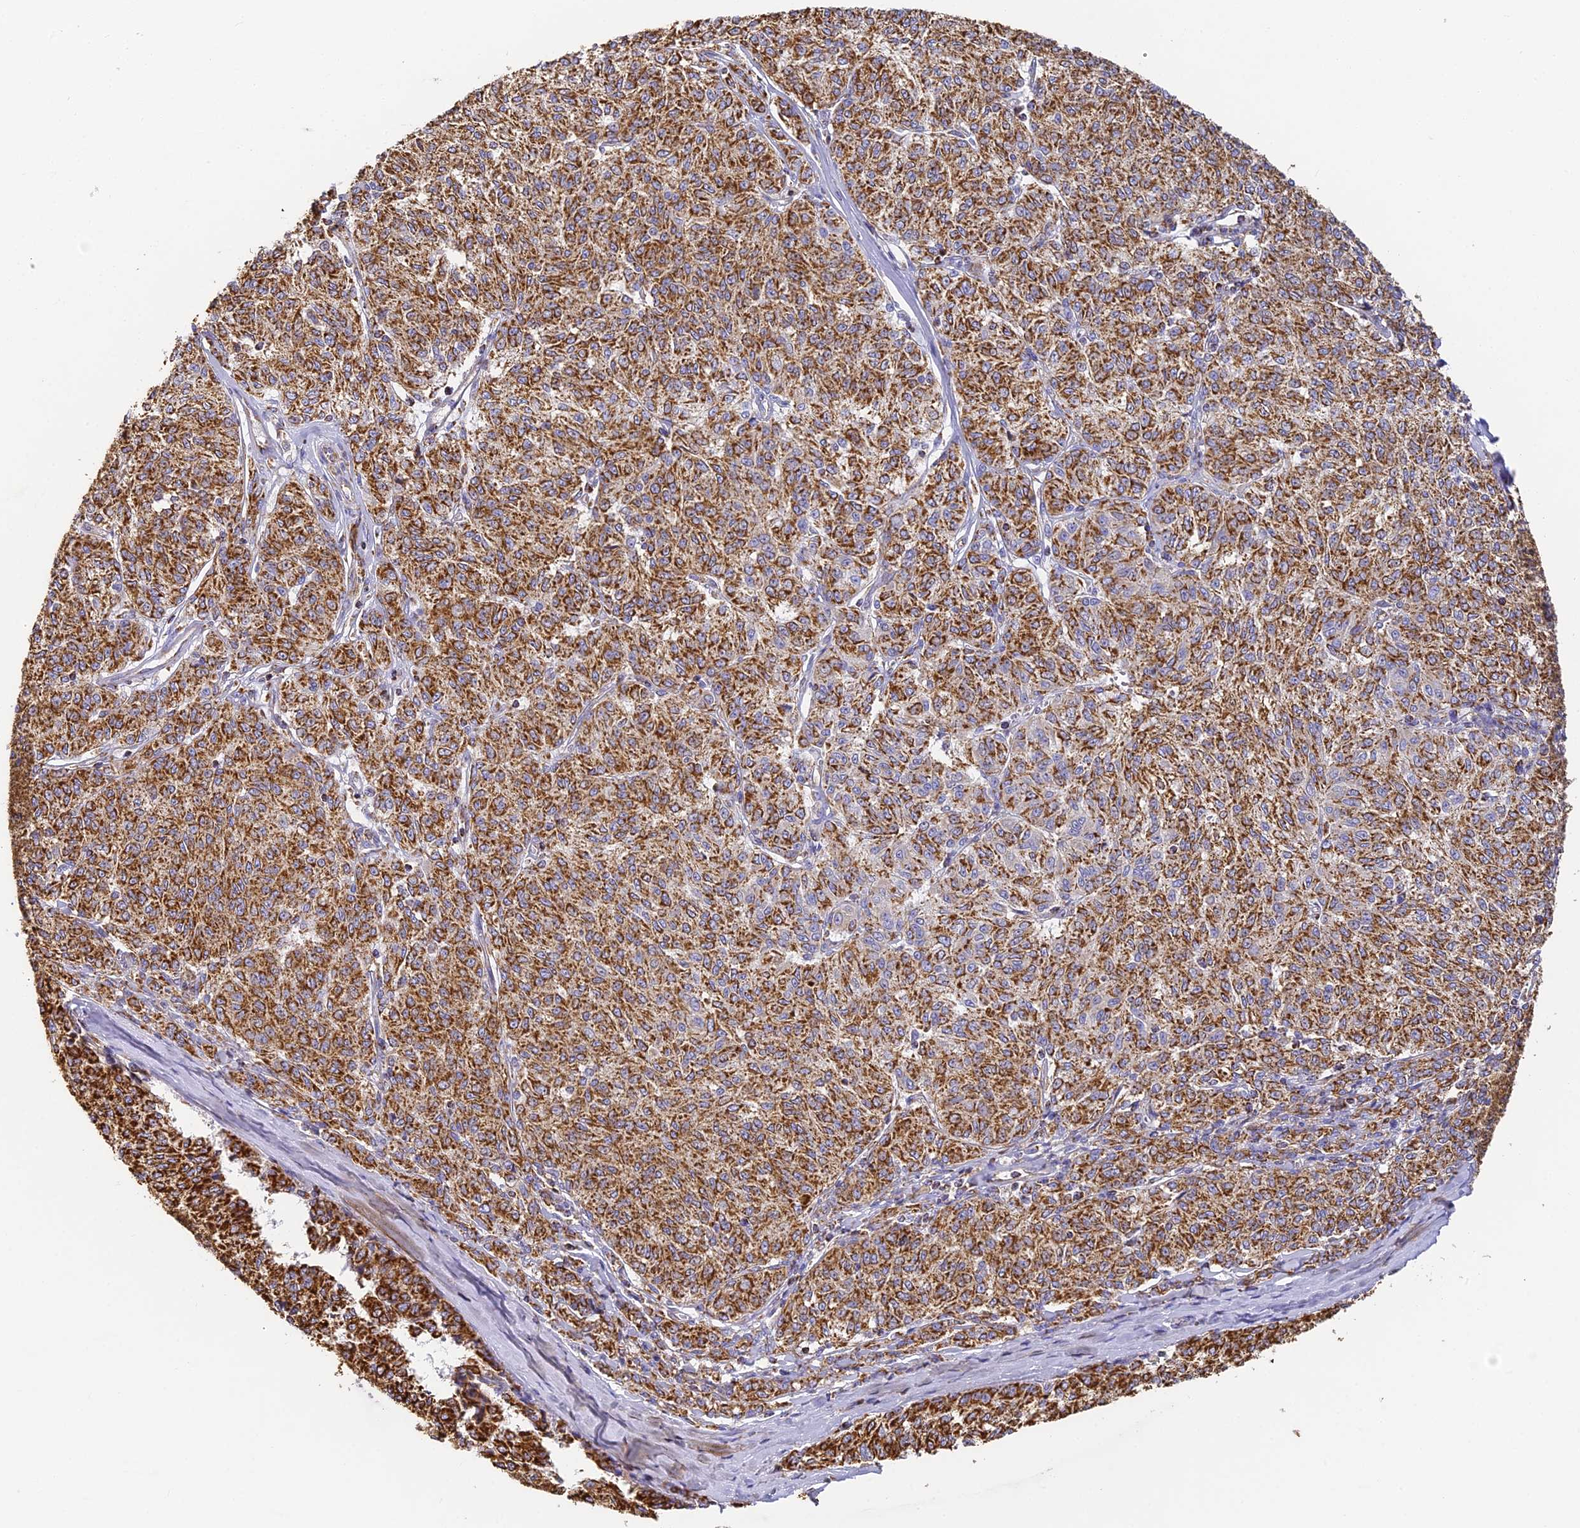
{"staining": {"intensity": "strong", "quantity": ">75%", "location": "cytoplasmic/membranous"}, "tissue": "melanoma", "cell_type": "Tumor cells", "image_type": "cancer", "snomed": [{"axis": "morphology", "description": "Malignant melanoma, NOS"}, {"axis": "topography", "description": "Skin"}], "caption": "This is an image of immunohistochemistry staining of melanoma, which shows strong positivity in the cytoplasmic/membranous of tumor cells.", "gene": "COX6C", "patient": {"sex": "female", "age": 72}}